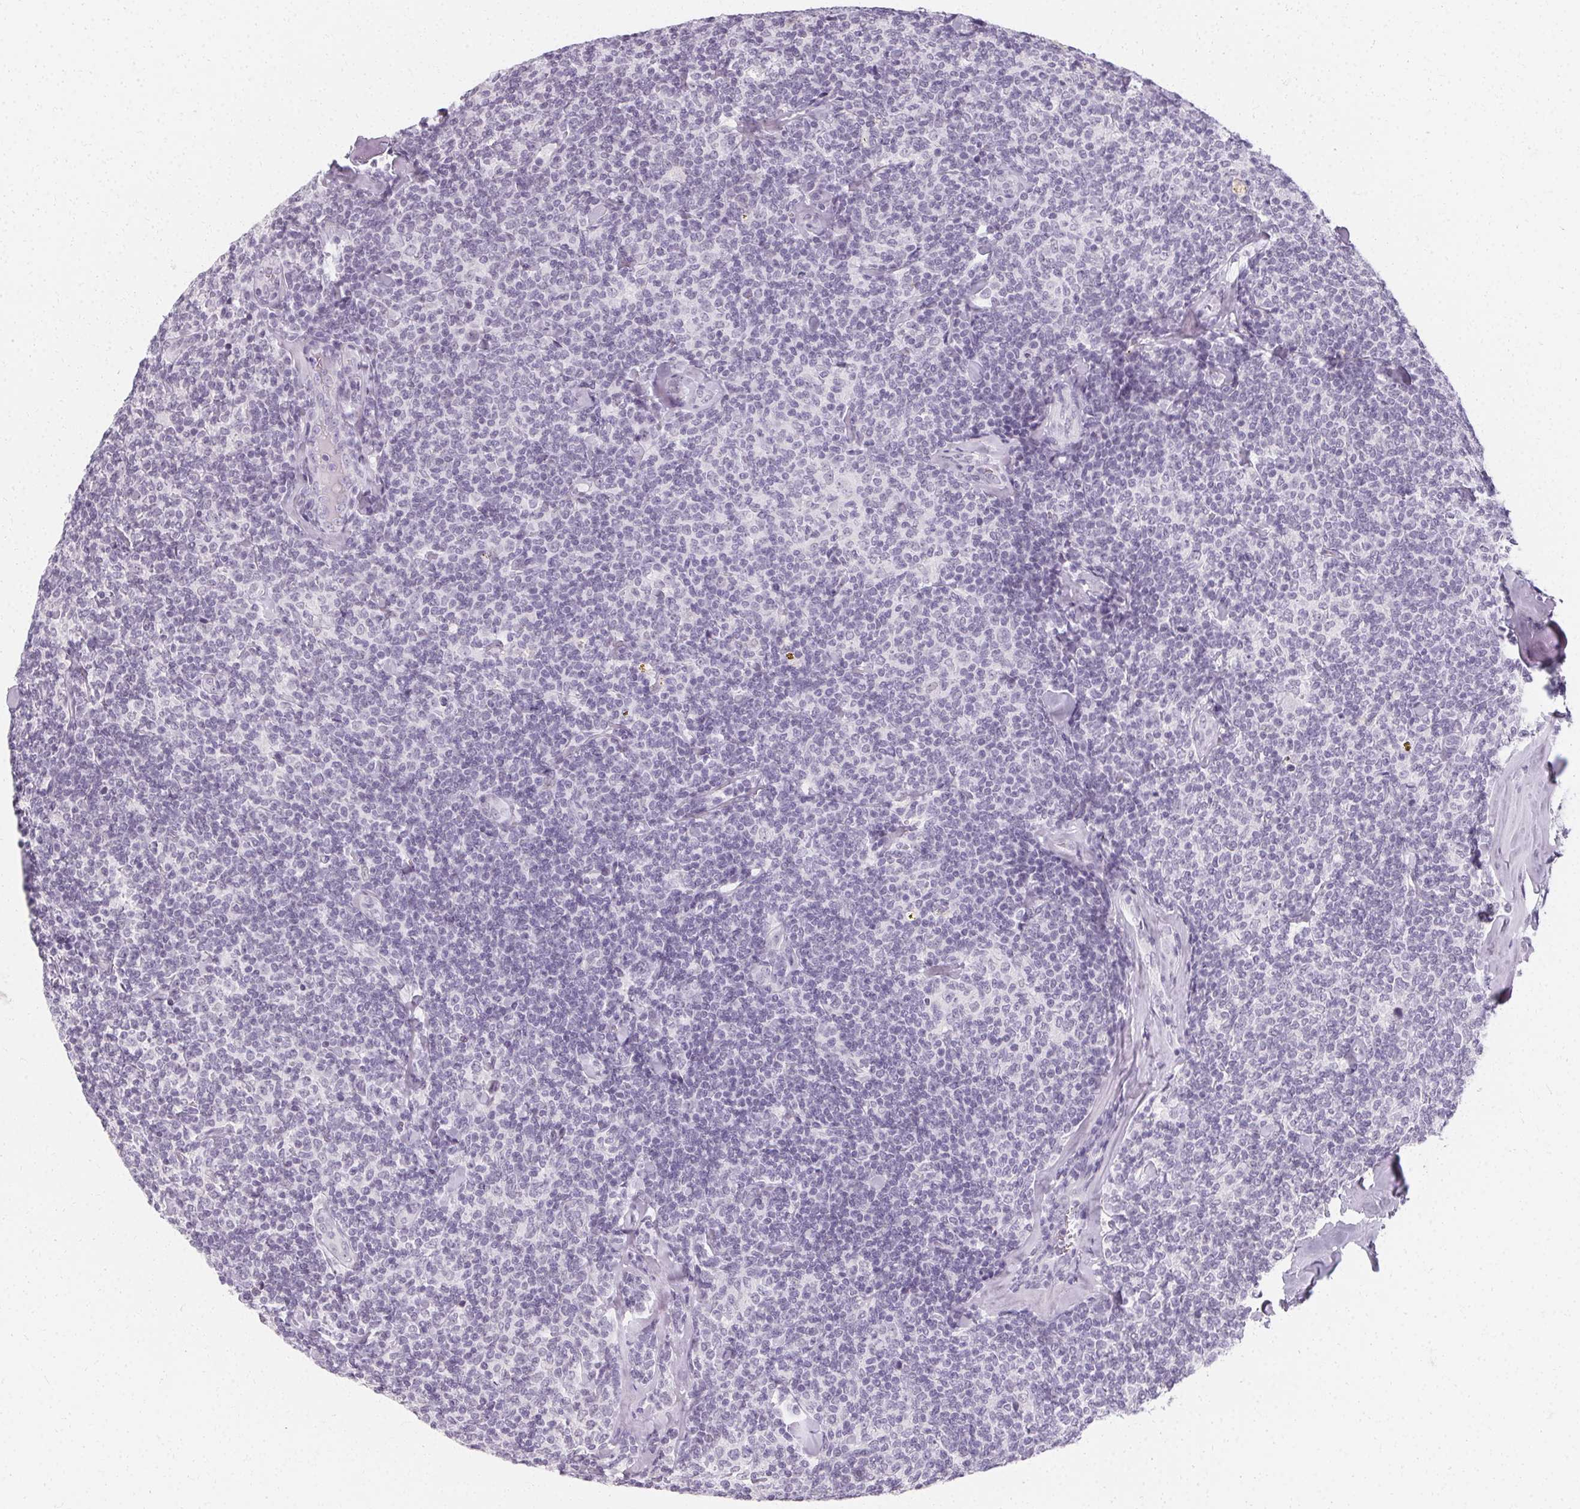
{"staining": {"intensity": "negative", "quantity": "none", "location": "none"}, "tissue": "lymphoma", "cell_type": "Tumor cells", "image_type": "cancer", "snomed": [{"axis": "morphology", "description": "Malignant lymphoma, non-Hodgkin's type, Low grade"}, {"axis": "topography", "description": "Lymph node"}], "caption": "Immunohistochemical staining of human lymphoma reveals no significant expression in tumor cells. Brightfield microscopy of immunohistochemistry stained with DAB (3,3'-diaminobenzidine) (brown) and hematoxylin (blue), captured at high magnification.", "gene": "SYNPR", "patient": {"sex": "female", "age": 56}}